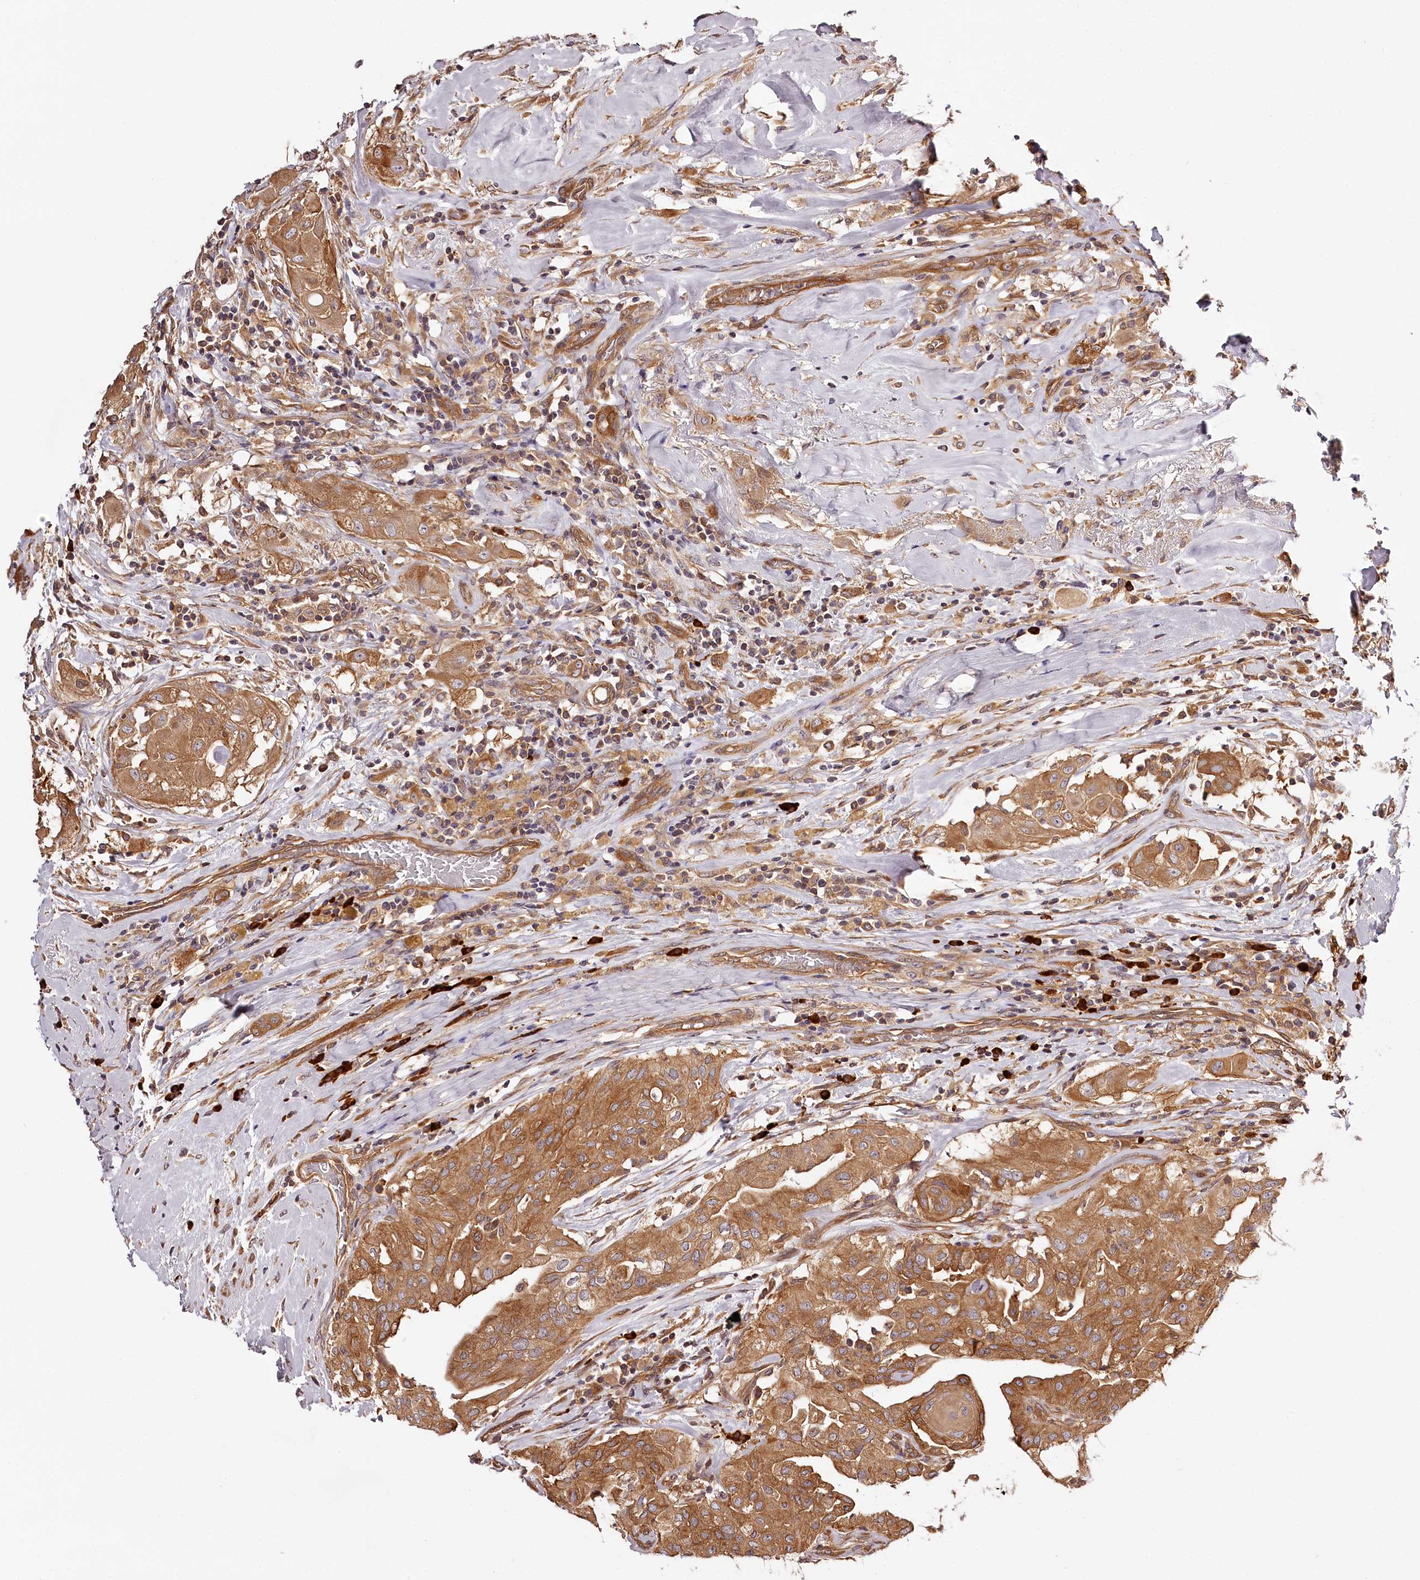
{"staining": {"intensity": "moderate", "quantity": ">75%", "location": "cytoplasmic/membranous"}, "tissue": "thyroid cancer", "cell_type": "Tumor cells", "image_type": "cancer", "snomed": [{"axis": "morphology", "description": "Papillary adenocarcinoma, NOS"}, {"axis": "topography", "description": "Thyroid gland"}], "caption": "High-power microscopy captured an IHC image of papillary adenocarcinoma (thyroid), revealing moderate cytoplasmic/membranous expression in about >75% of tumor cells.", "gene": "TARS1", "patient": {"sex": "female", "age": 59}}